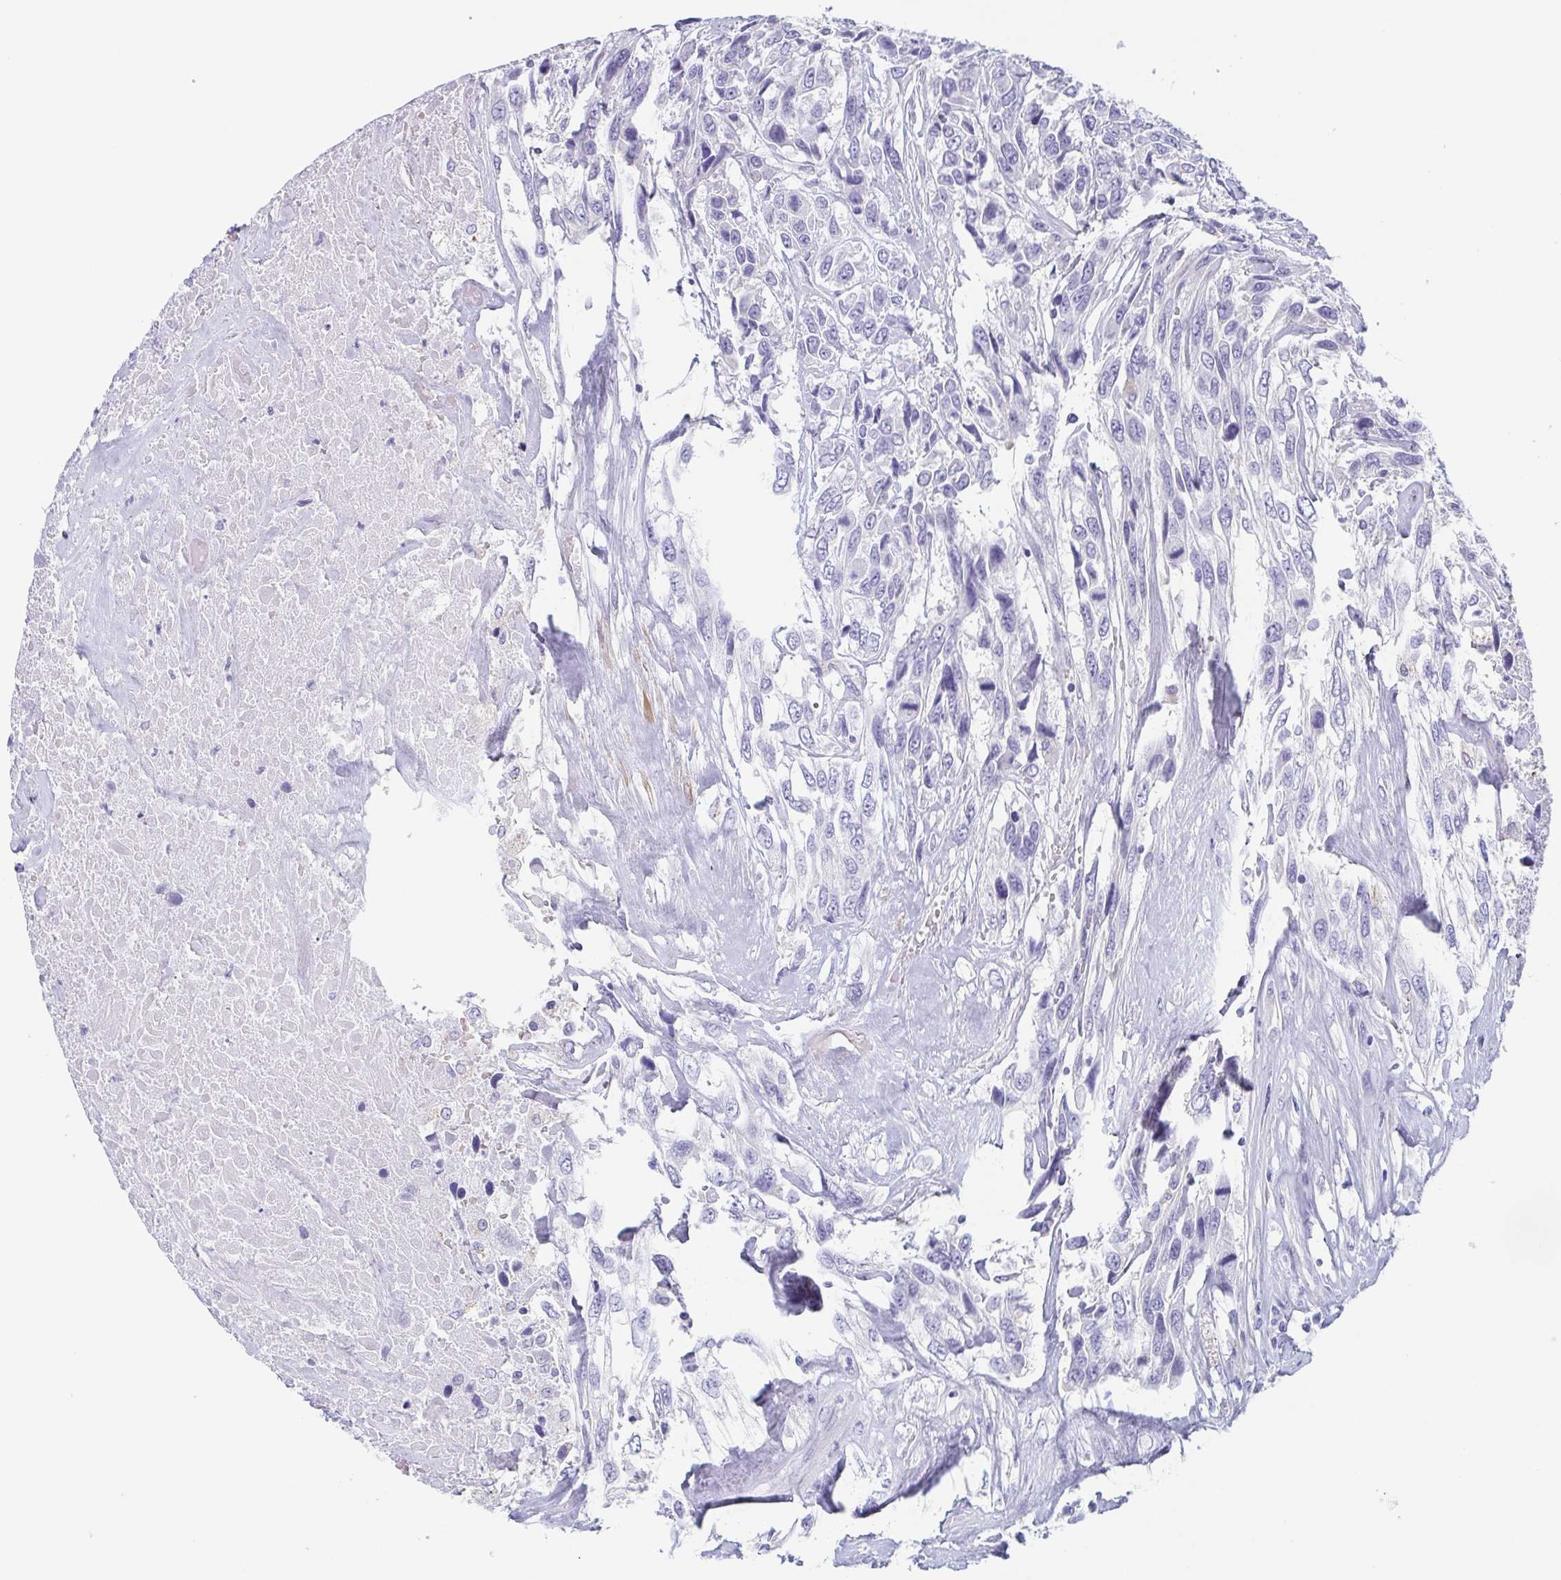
{"staining": {"intensity": "negative", "quantity": "none", "location": "none"}, "tissue": "urothelial cancer", "cell_type": "Tumor cells", "image_type": "cancer", "snomed": [{"axis": "morphology", "description": "Urothelial carcinoma, High grade"}, {"axis": "topography", "description": "Urinary bladder"}], "caption": "Immunohistochemistry (IHC) photomicrograph of neoplastic tissue: human urothelial cancer stained with DAB demonstrates no significant protein staining in tumor cells. The staining is performed using DAB (3,3'-diaminobenzidine) brown chromogen with nuclei counter-stained in using hematoxylin.", "gene": "TAGLN3", "patient": {"sex": "female", "age": 70}}